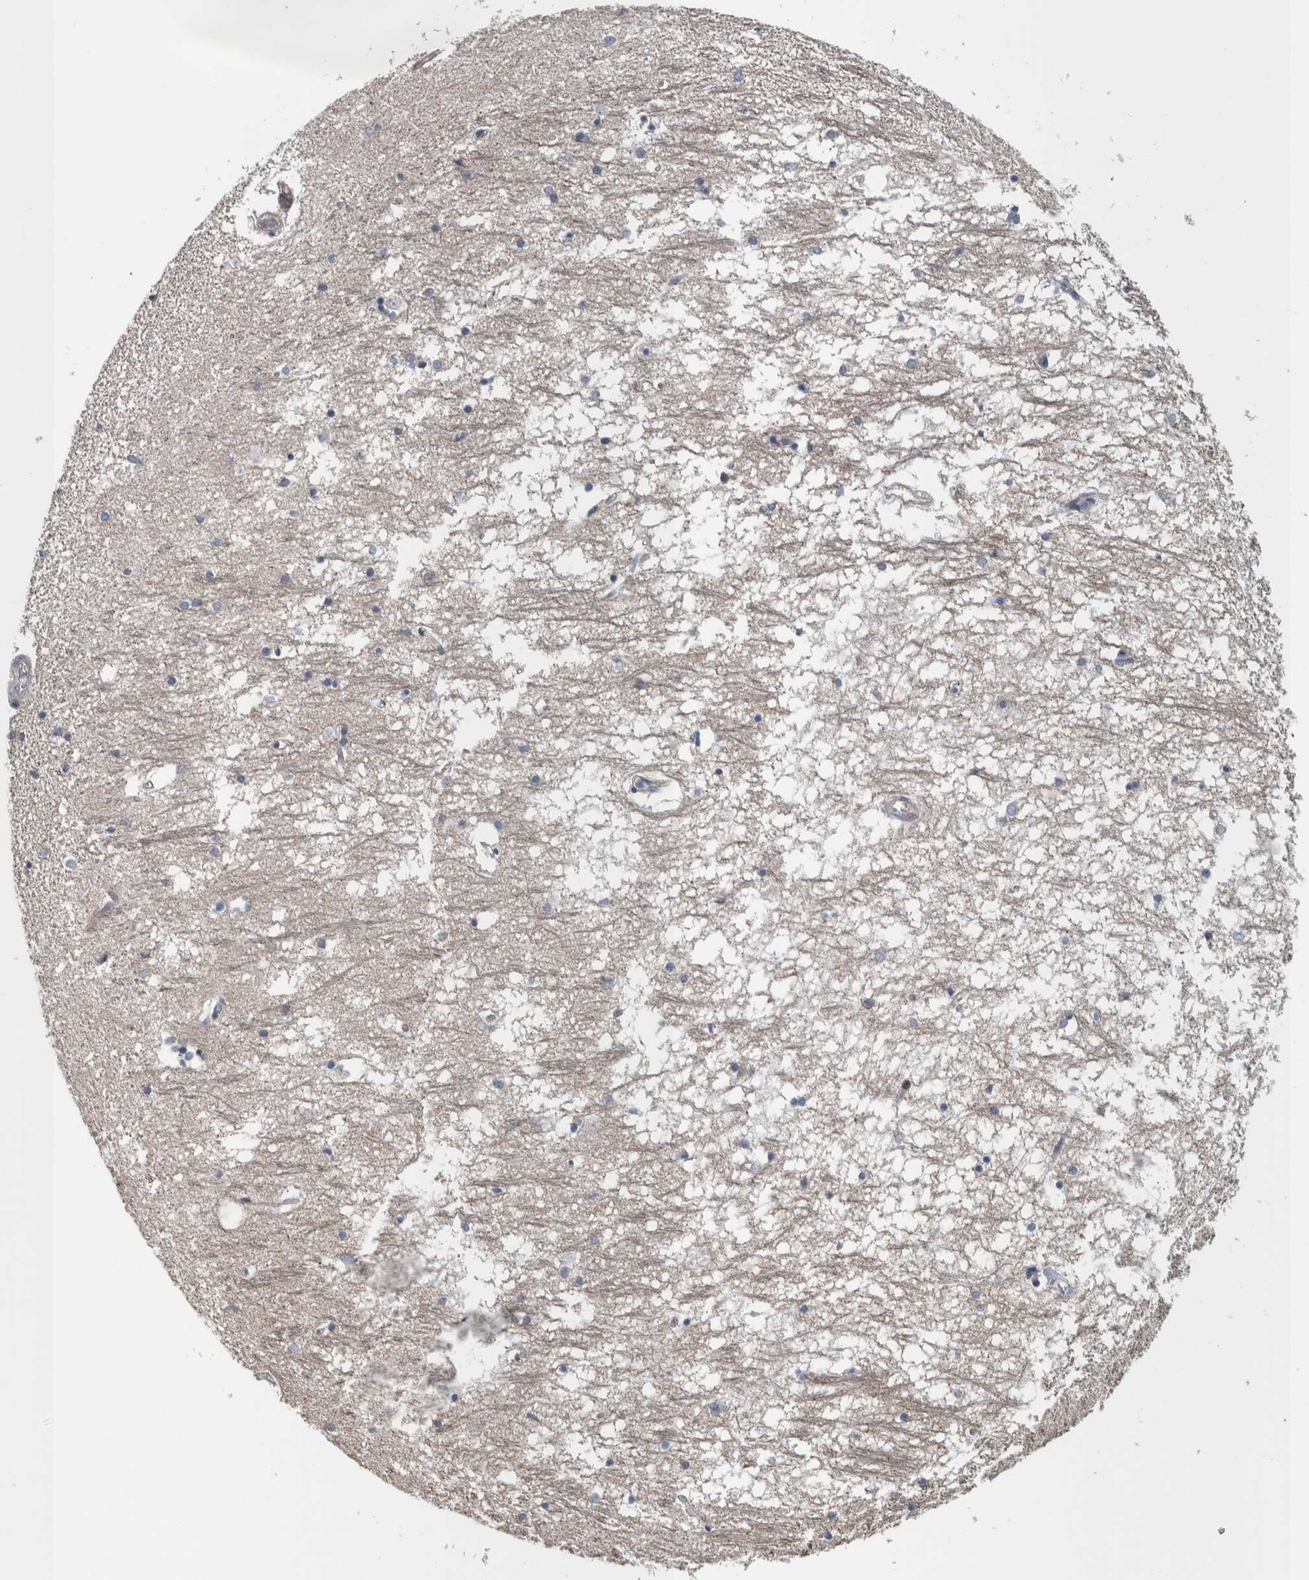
{"staining": {"intensity": "negative", "quantity": "none", "location": "none"}, "tissue": "hippocampus", "cell_type": "Glial cells", "image_type": "normal", "snomed": [{"axis": "morphology", "description": "Normal tissue, NOS"}, {"axis": "topography", "description": "Hippocampus"}], "caption": "DAB immunohistochemical staining of benign human hippocampus shows no significant staining in glial cells. Nuclei are stained in blue.", "gene": "BAIAP2L1", "patient": {"sex": "male", "age": 70}}